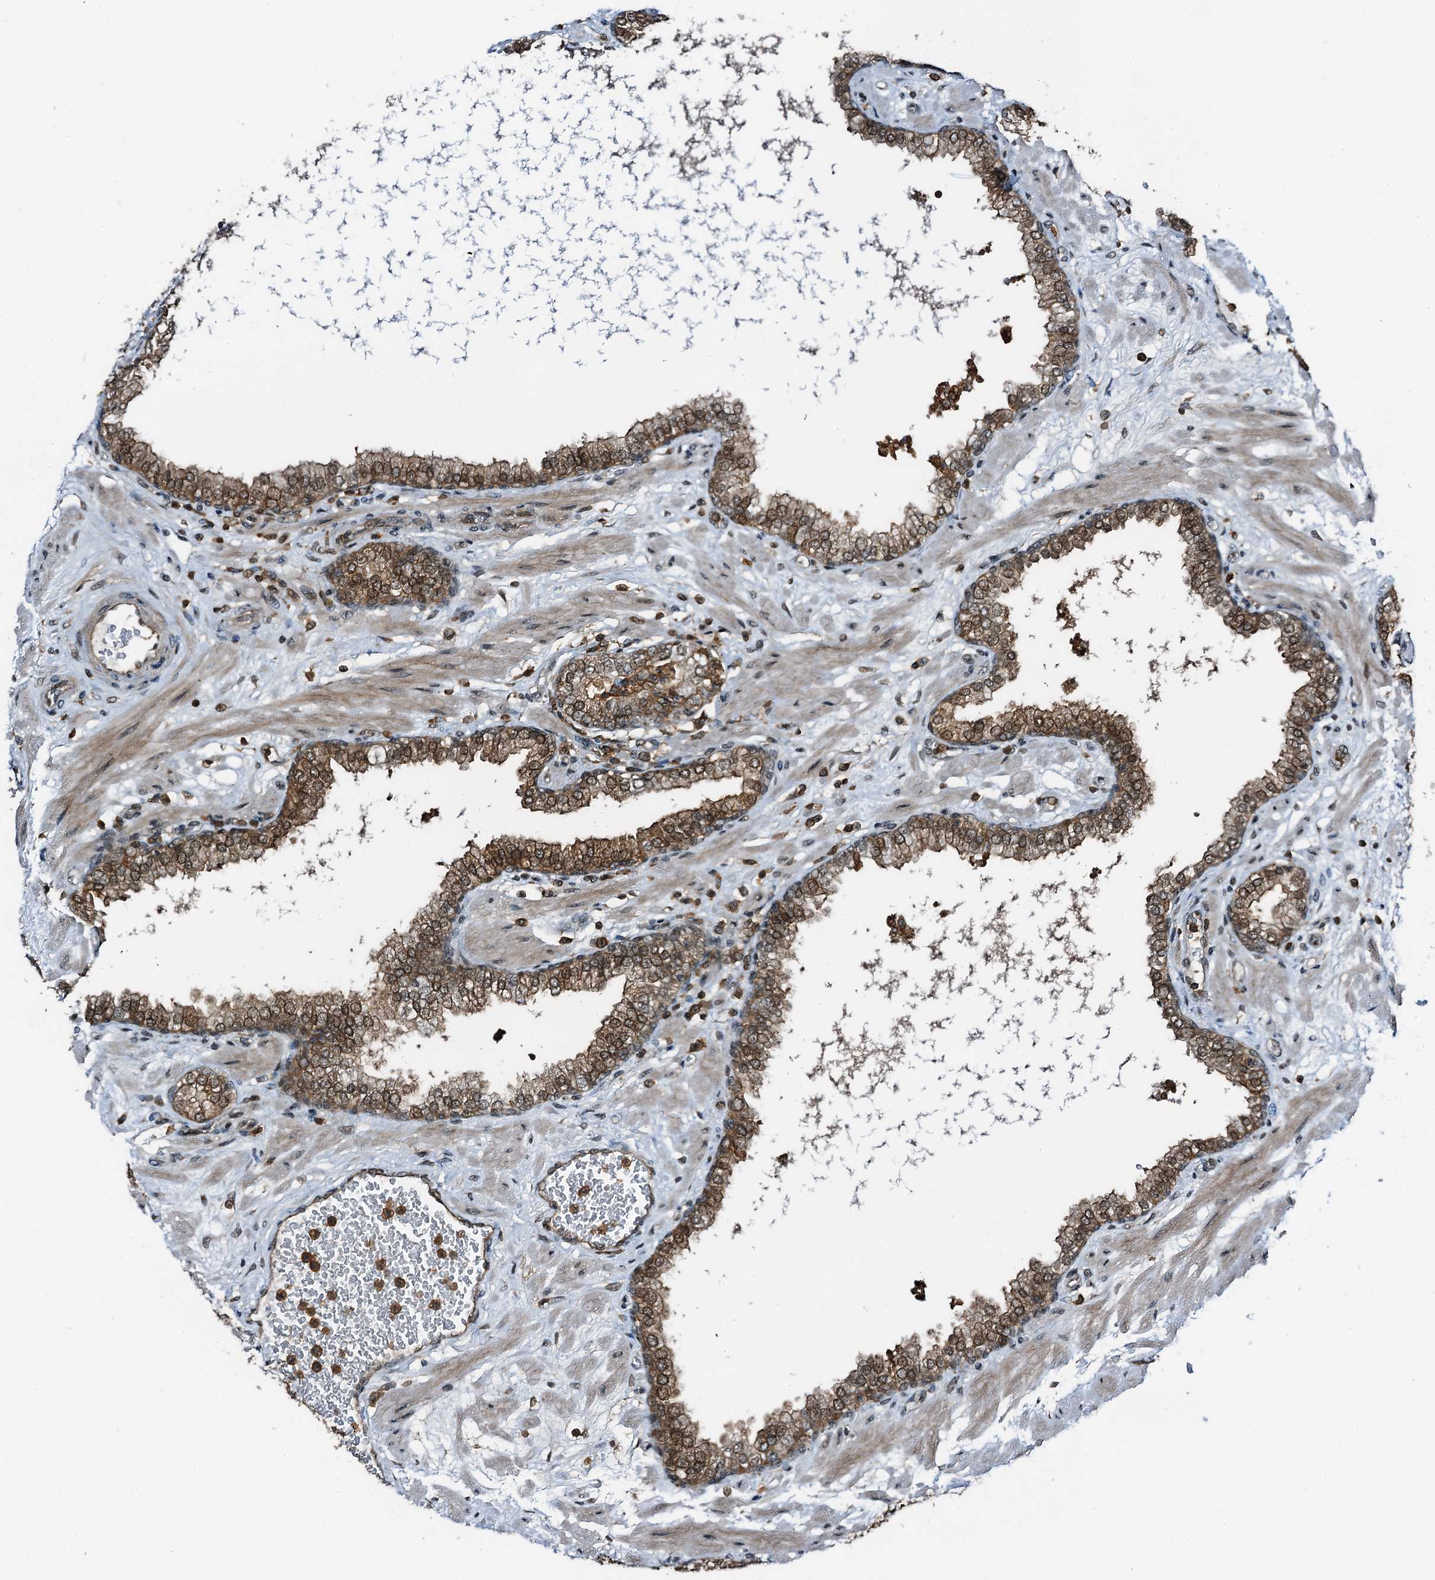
{"staining": {"intensity": "strong", "quantity": ">75%", "location": "cytoplasmic/membranous,nuclear"}, "tissue": "prostate", "cell_type": "Glandular cells", "image_type": "normal", "snomed": [{"axis": "morphology", "description": "Normal tissue, NOS"}, {"axis": "morphology", "description": "Urothelial carcinoma, Low grade"}, {"axis": "topography", "description": "Urinary bladder"}, {"axis": "topography", "description": "Prostate"}], "caption": "Brown immunohistochemical staining in unremarkable prostate displays strong cytoplasmic/membranous,nuclear expression in approximately >75% of glandular cells. (IHC, brightfield microscopy, high magnification).", "gene": "ZNF609", "patient": {"sex": "male", "age": 60}}